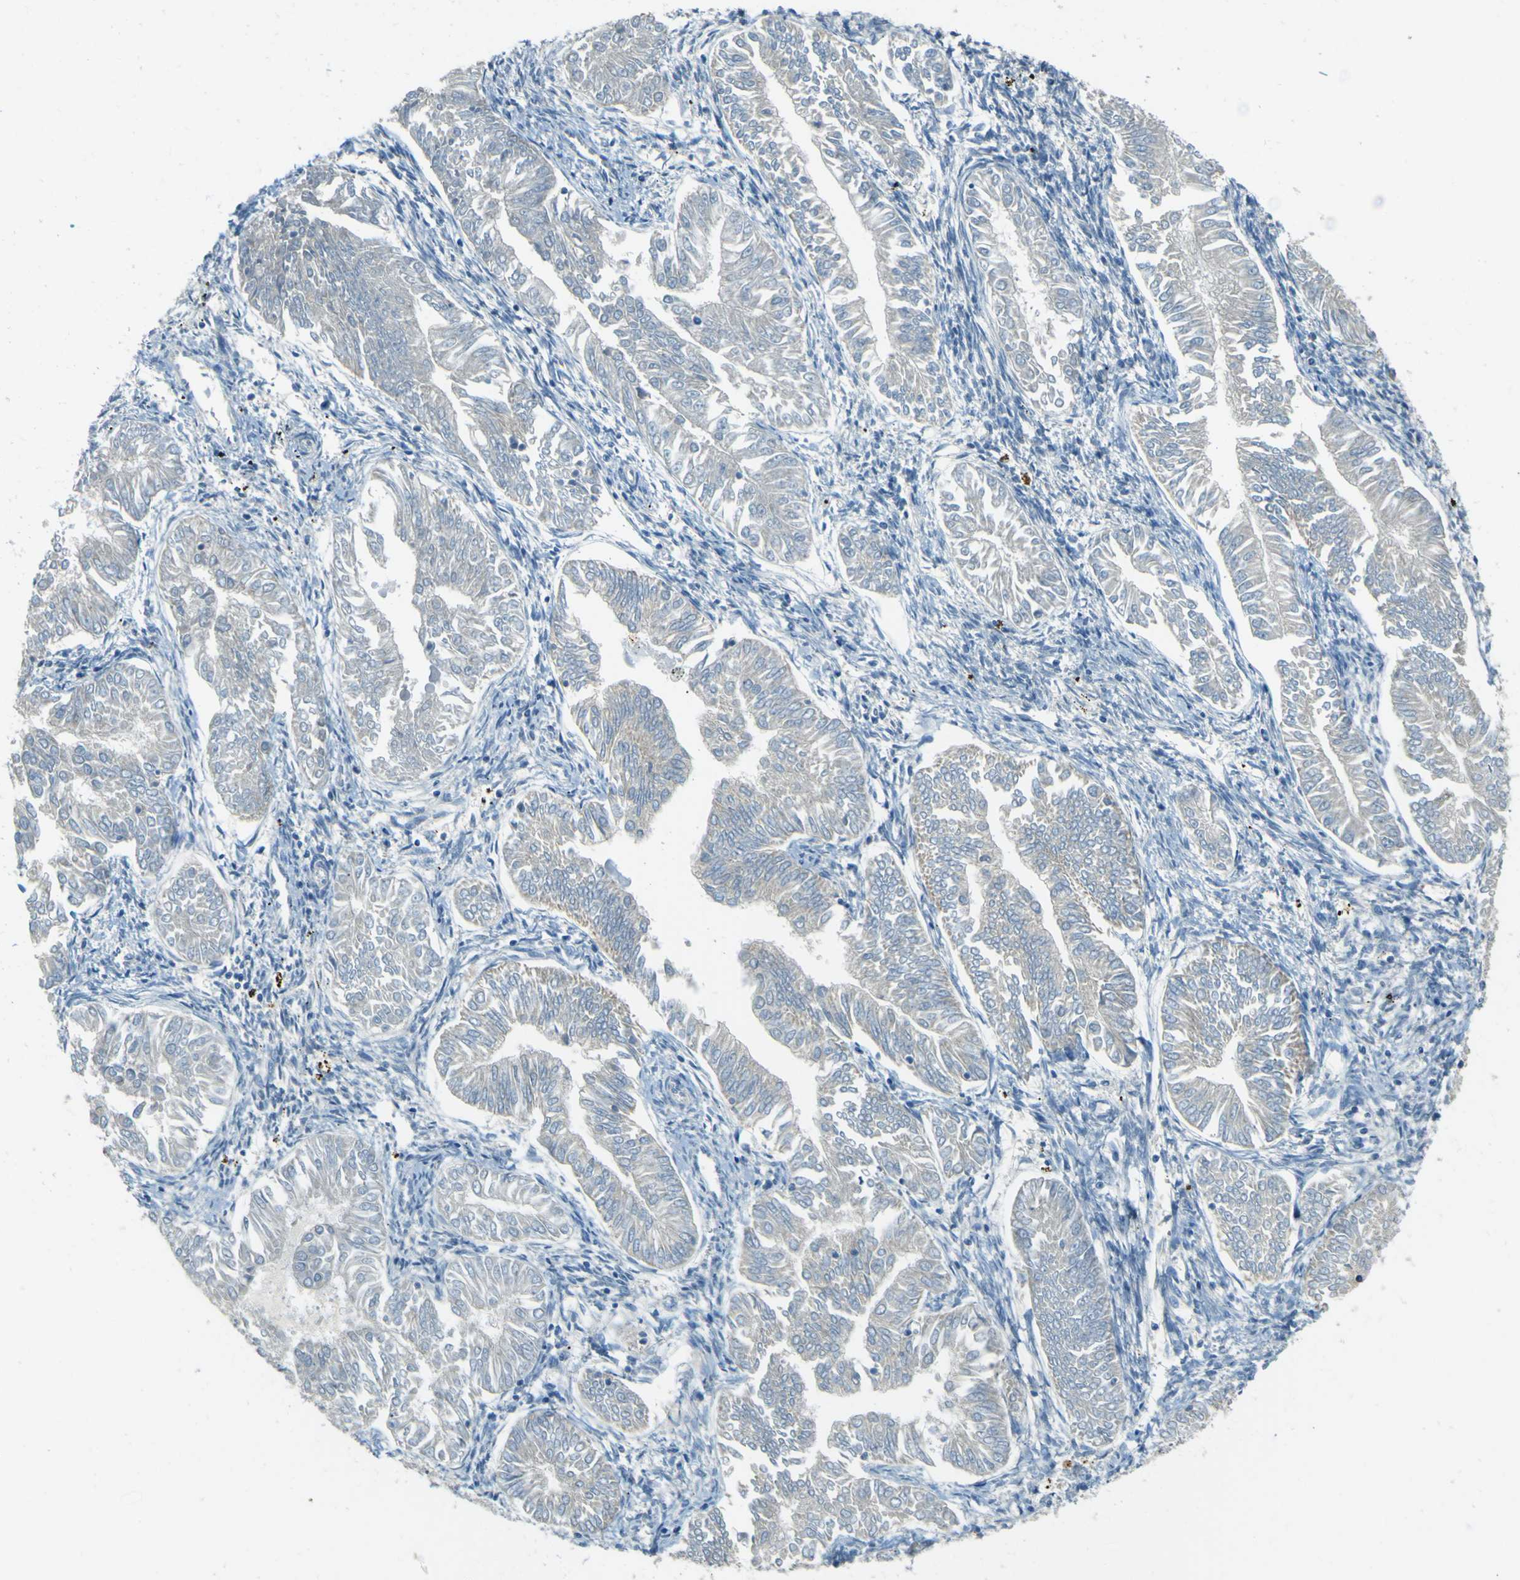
{"staining": {"intensity": "negative", "quantity": "none", "location": "none"}, "tissue": "endometrial cancer", "cell_type": "Tumor cells", "image_type": "cancer", "snomed": [{"axis": "morphology", "description": "Adenocarcinoma, NOS"}, {"axis": "topography", "description": "Endometrium"}], "caption": "Immunohistochemistry (IHC) image of neoplastic tissue: human endometrial cancer stained with DAB (3,3'-diaminobenzidine) displays no significant protein staining in tumor cells.", "gene": "FKTN", "patient": {"sex": "female", "age": 53}}